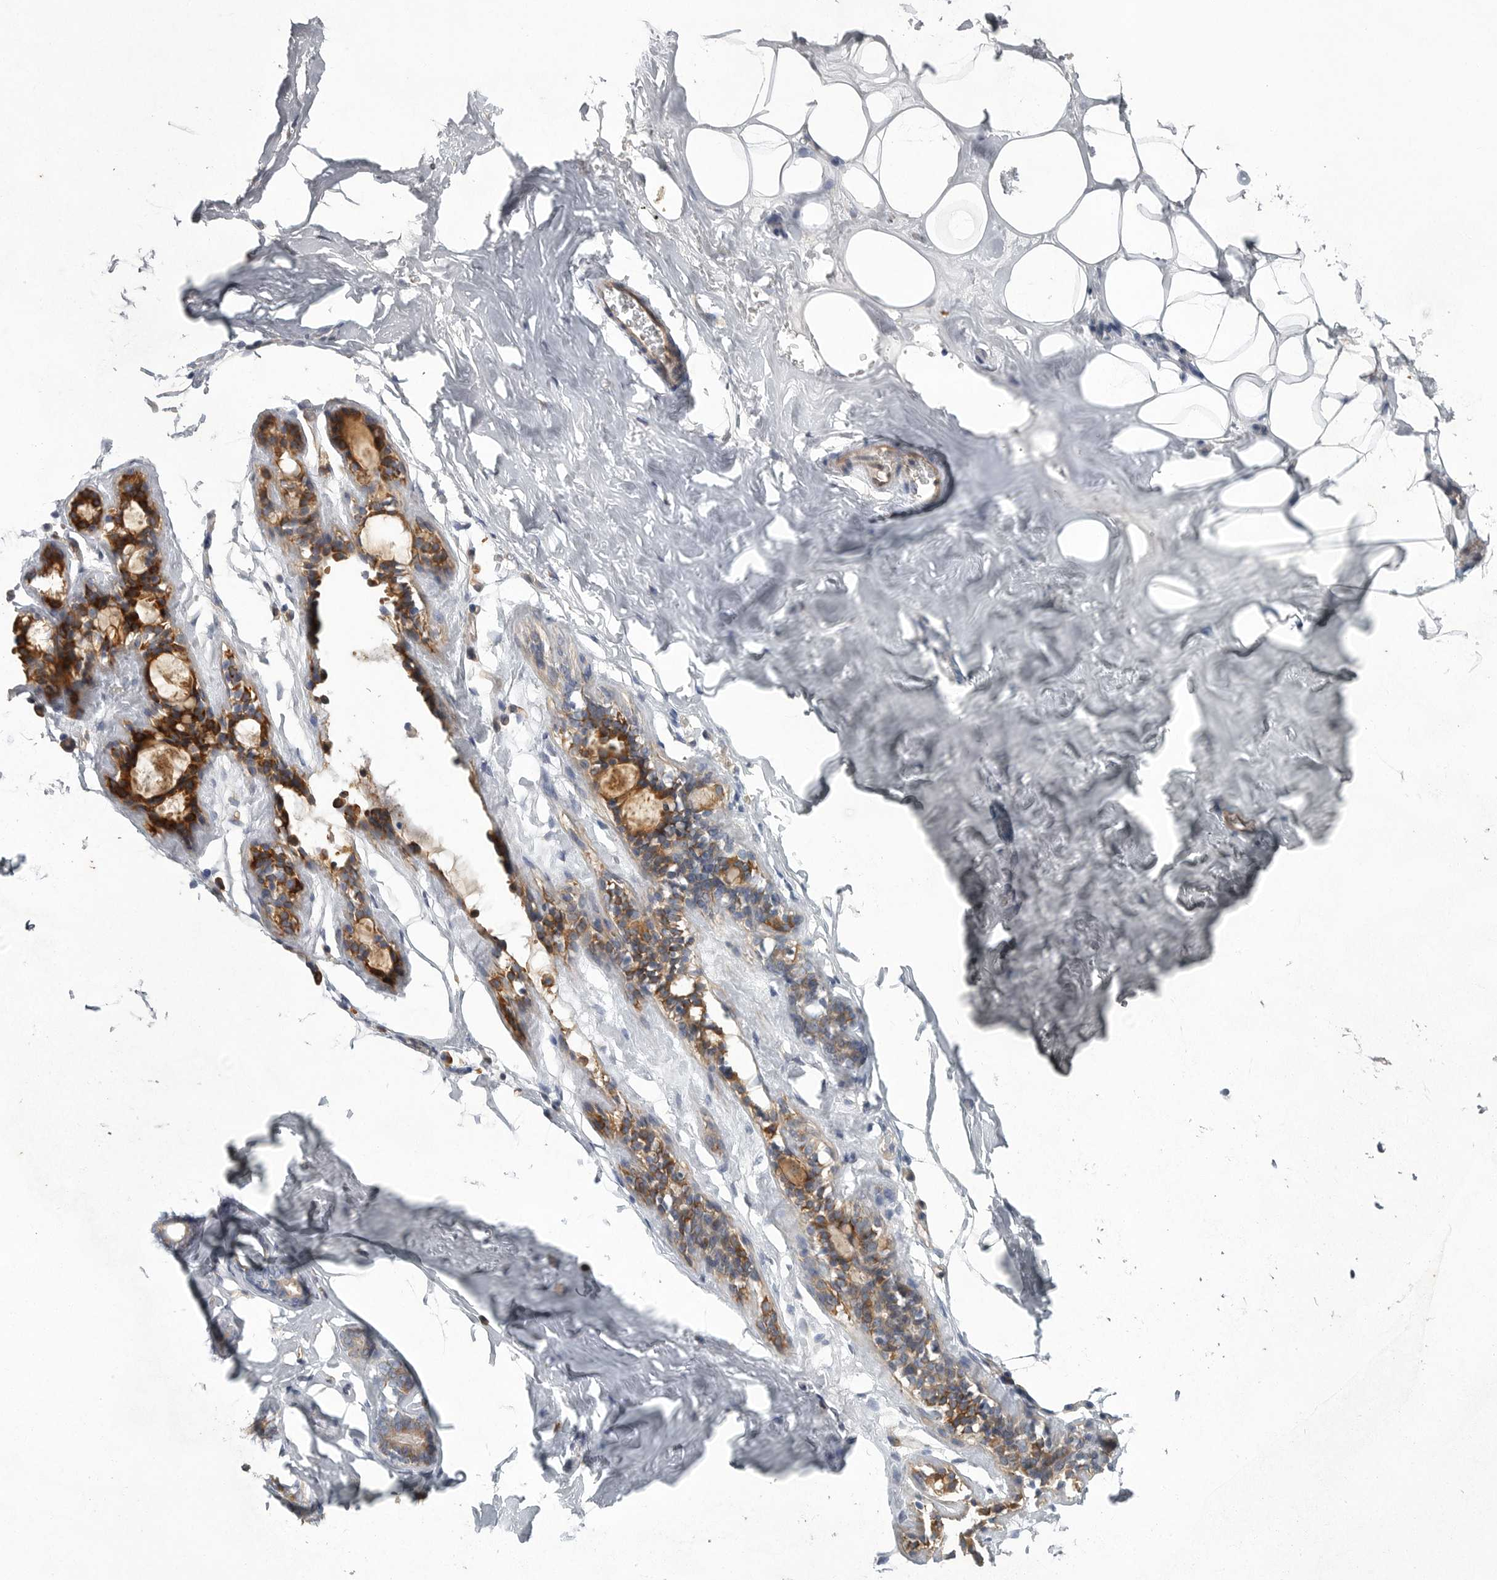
{"staining": {"intensity": "negative", "quantity": "none", "location": "none"}, "tissue": "adipose tissue", "cell_type": "Adipocytes", "image_type": "normal", "snomed": [{"axis": "morphology", "description": "Normal tissue, NOS"}, {"axis": "morphology", "description": "Fibrosis, NOS"}, {"axis": "topography", "description": "Breast"}, {"axis": "topography", "description": "Adipose tissue"}], "caption": "Adipocytes are negative for protein expression in normal human adipose tissue.", "gene": "MINPP1", "patient": {"sex": "female", "age": 39}}